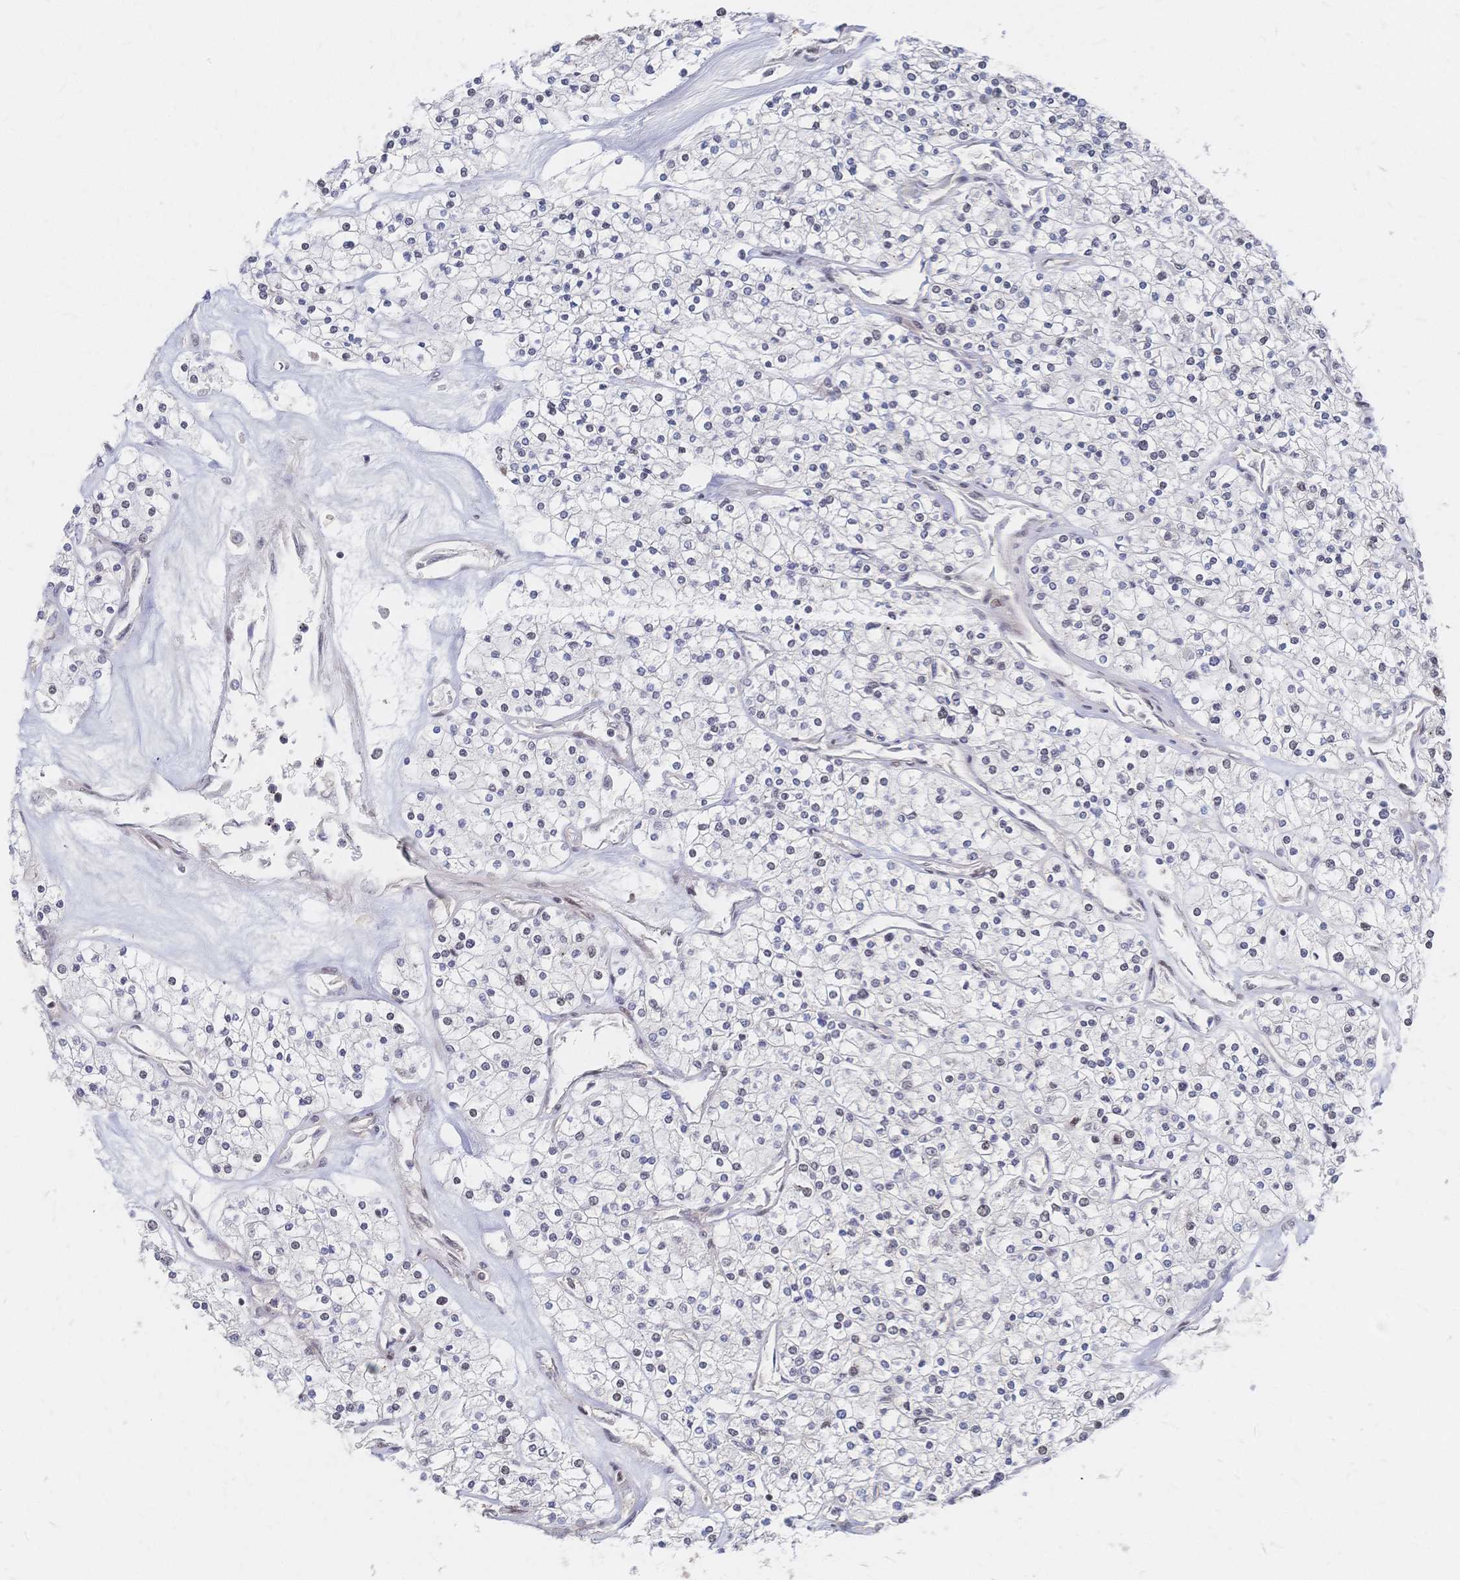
{"staining": {"intensity": "weak", "quantity": "25%-75%", "location": "nuclear"}, "tissue": "renal cancer", "cell_type": "Tumor cells", "image_type": "cancer", "snomed": [{"axis": "morphology", "description": "Adenocarcinoma, NOS"}, {"axis": "topography", "description": "Kidney"}], "caption": "Brown immunohistochemical staining in human renal adenocarcinoma exhibits weak nuclear staining in approximately 25%-75% of tumor cells.", "gene": "NELFA", "patient": {"sex": "male", "age": 80}}